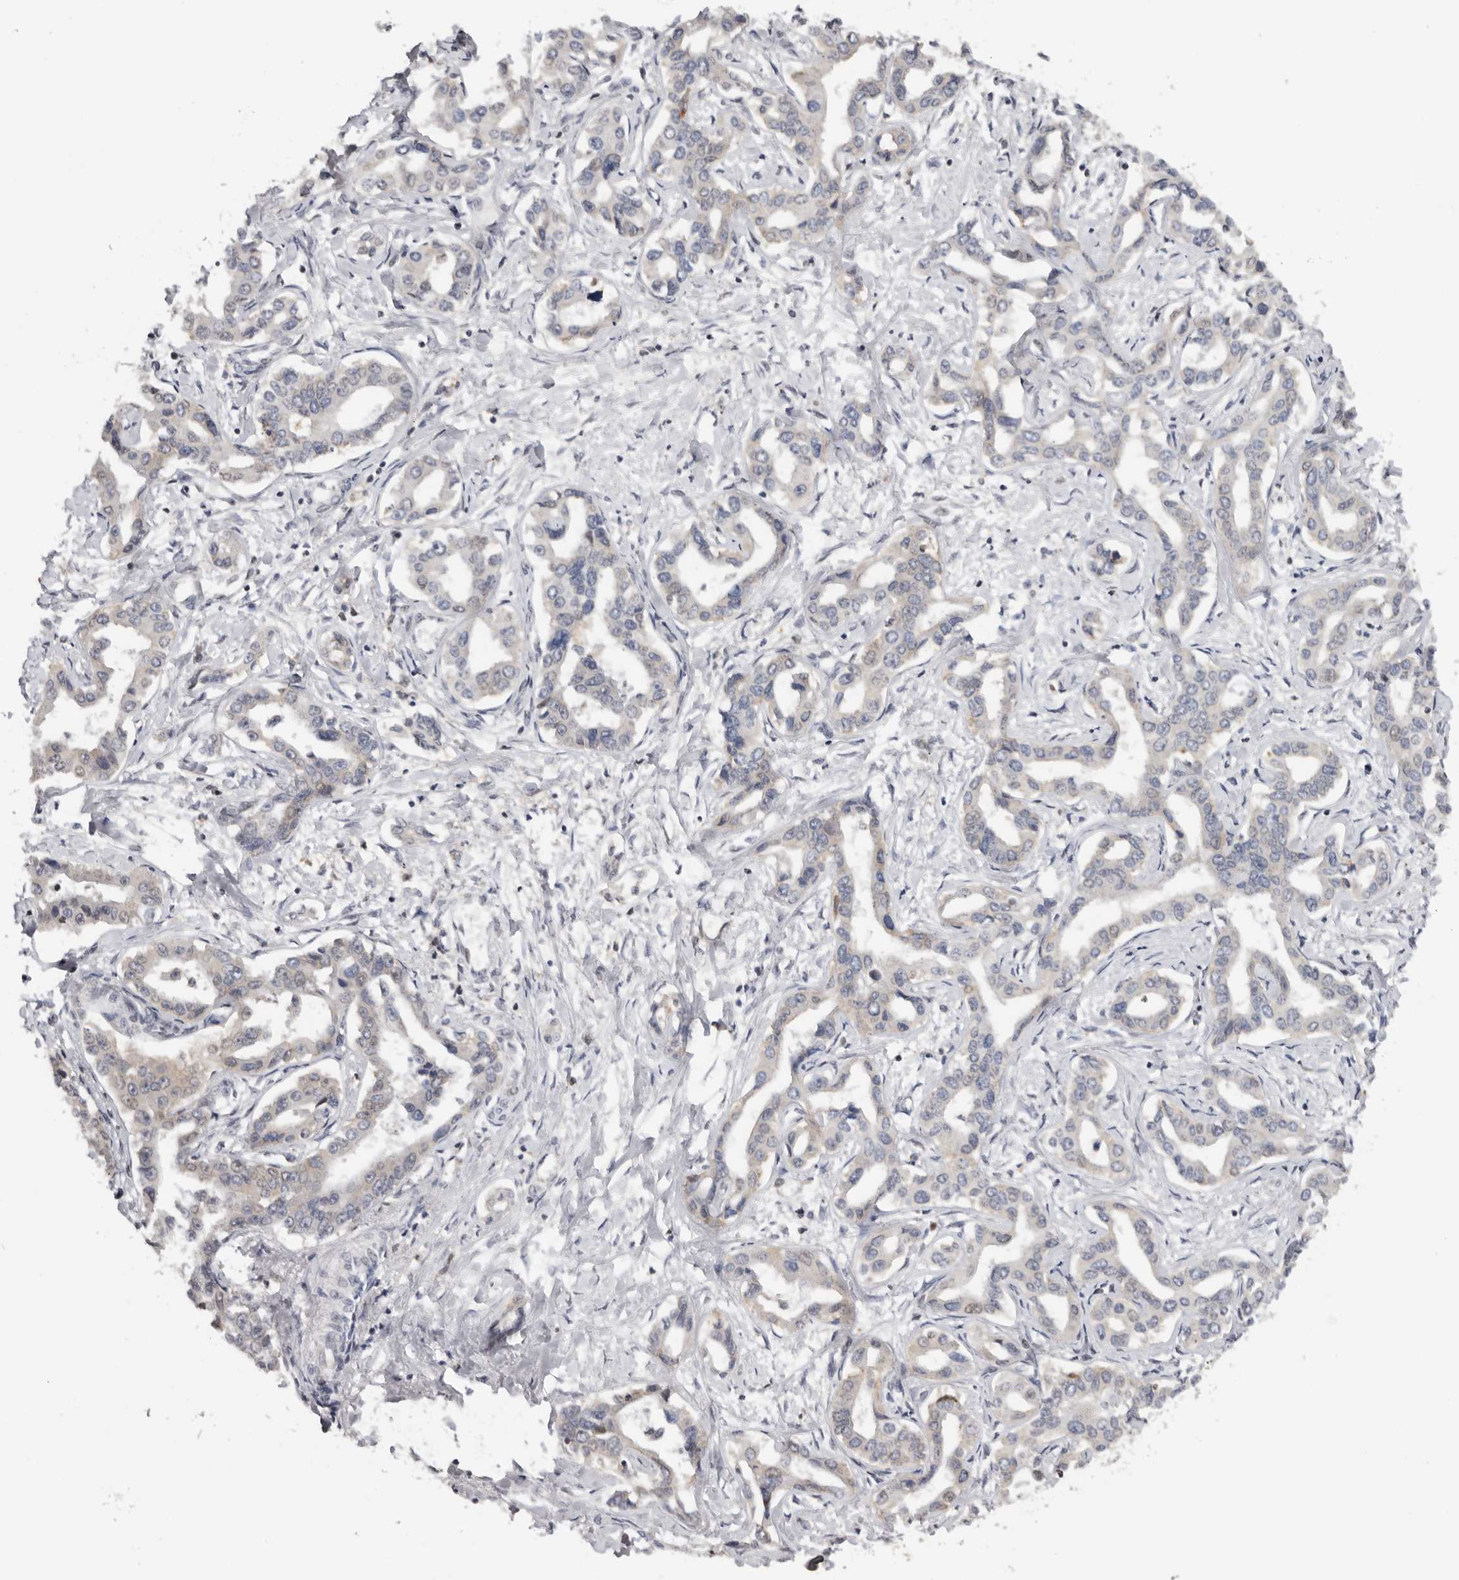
{"staining": {"intensity": "negative", "quantity": "none", "location": "none"}, "tissue": "liver cancer", "cell_type": "Tumor cells", "image_type": "cancer", "snomed": [{"axis": "morphology", "description": "Cholangiocarcinoma"}, {"axis": "topography", "description": "Liver"}], "caption": "Cholangiocarcinoma (liver) was stained to show a protein in brown. There is no significant expression in tumor cells.", "gene": "KIF2B", "patient": {"sex": "male", "age": 59}}